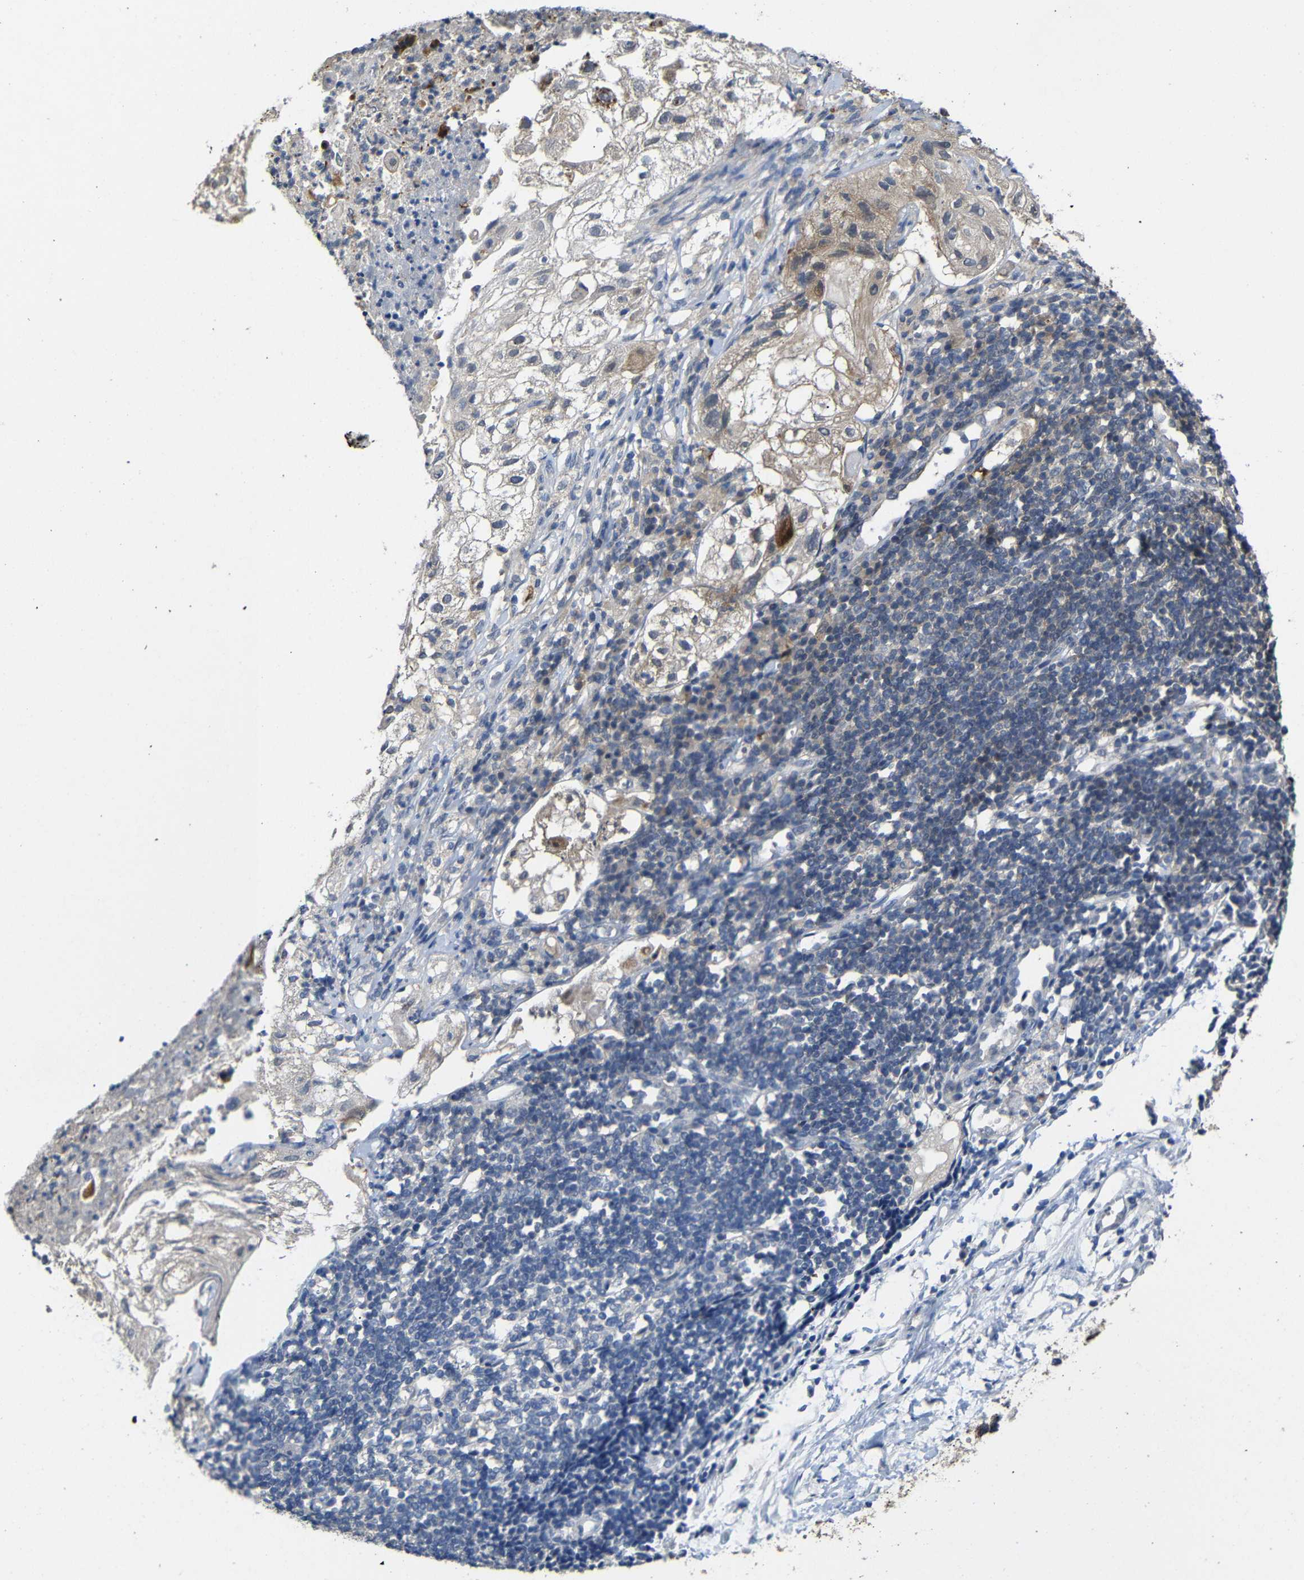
{"staining": {"intensity": "negative", "quantity": "none", "location": "none"}, "tissue": "lung cancer", "cell_type": "Tumor cells", "image_type": "cancer", "snomed": [{"axis": "morphology", "description": "Inflammation, NOS"}, {"axis": "morphology", "description": "Squamous cell carcinoma, NOS"}, {"axis": "topography", "description": "Lymph node"}, {"axis": "topography", "description": "Soft tissue"}, {"axis": "topography", "description": "Lung"}], "caption": "There is no significant expression in tumor cells of lung cancer (squamous cell carcinoma). Brightfield microscopy of IHC stained with DAB (3,3'-diaminobenzidine) (brown) and hematoxylin (blue), captured at high magnification.", "gene": "ATG12", "patient": {"sex": "male", "age": 66}}